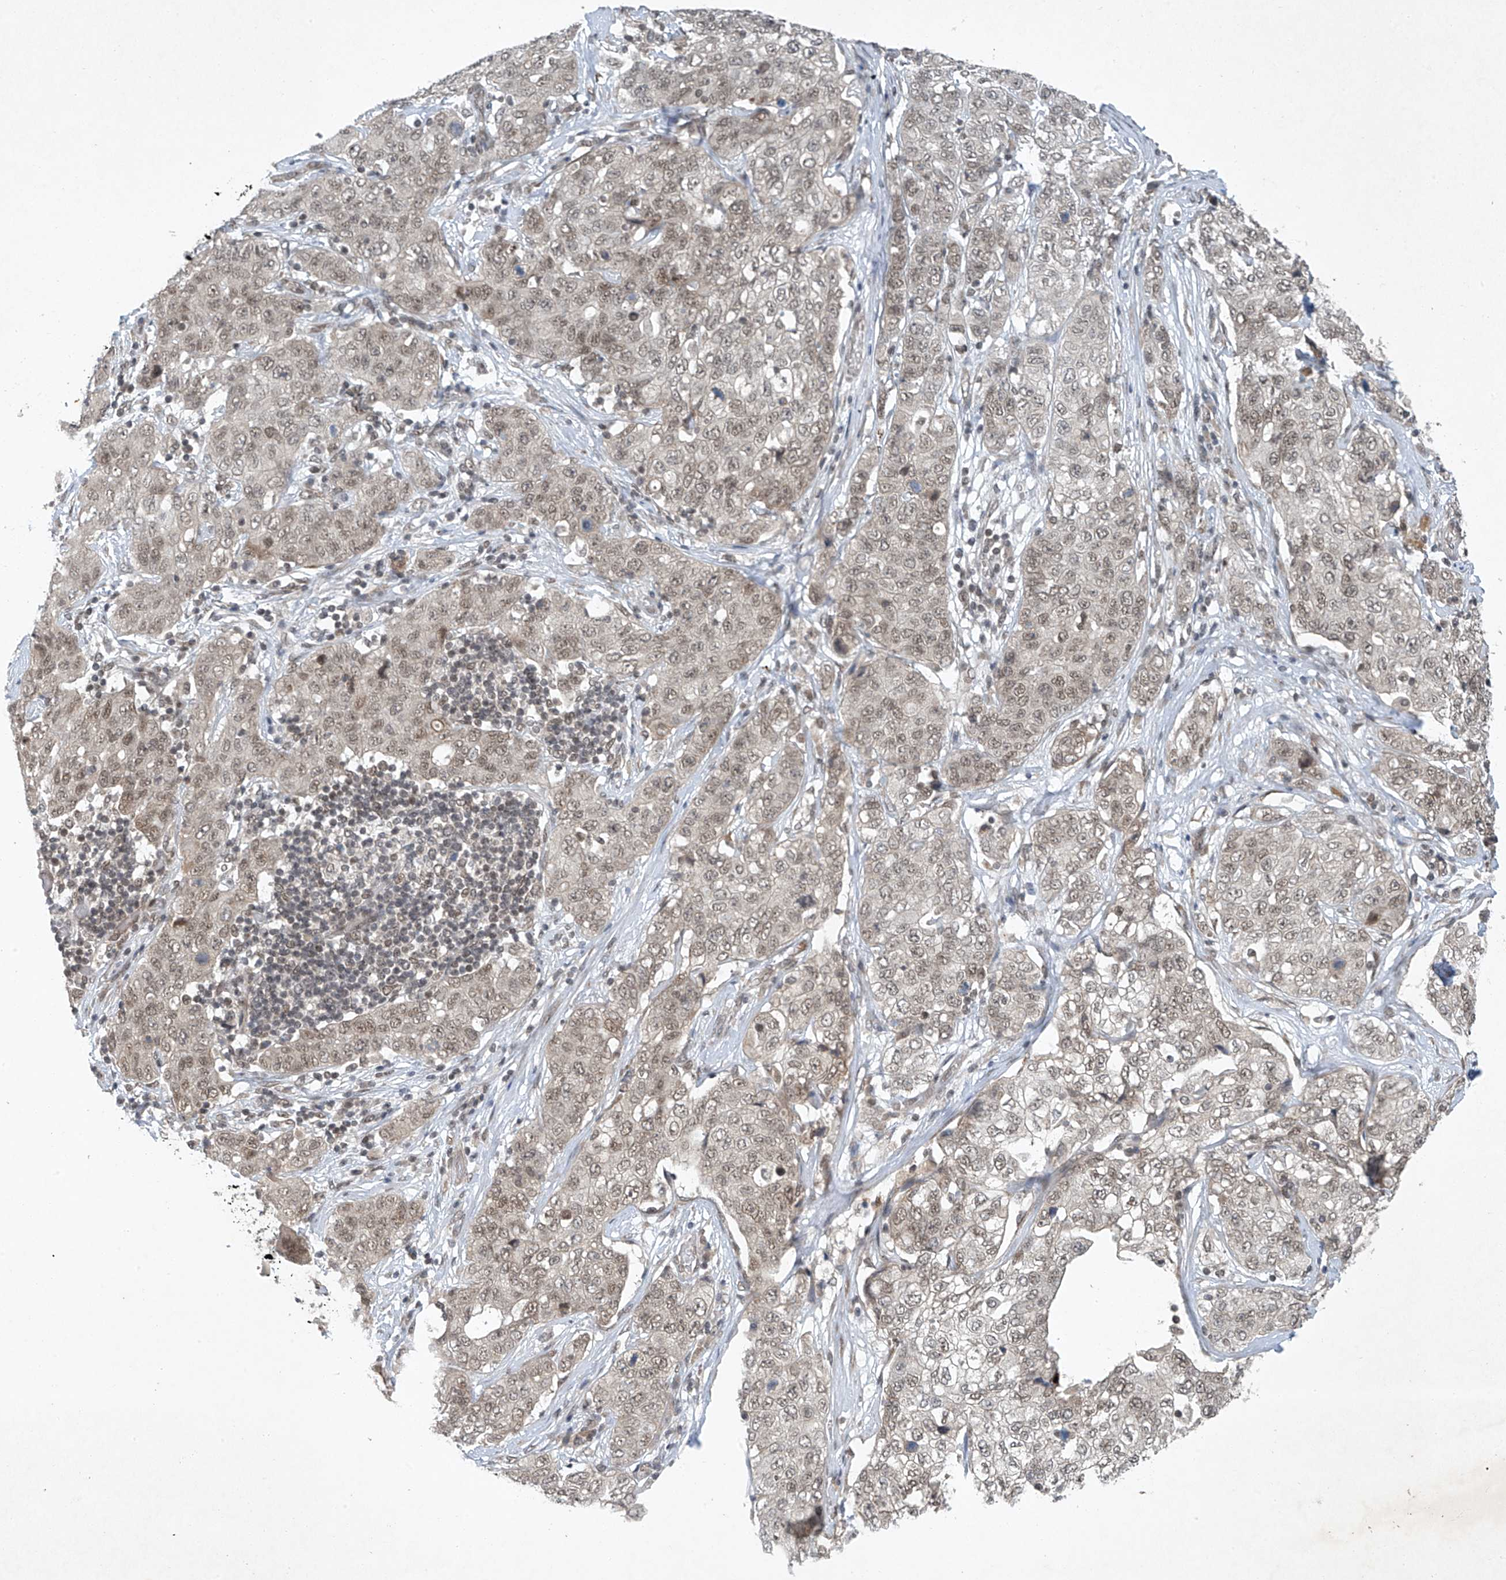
{"staining": {"intensity": "weak", "quantity": "25%-75%", "location": "nuclear"}, "tissue": "stomach cancer", "cell_type": "Tumor cells", "image_type": "cancer", "snomed": [{"axis": "morphology", "description": "Normal tissue, NOS"}, {"axis": "morphology", "description": "Adenocarcinoma, NOS"}, {"axis": "topography", "description": "Lymph node"}, {"axis": "topography", "description": "Stomach"}], "caption": "Tumor cells display low levels of weak nuclear positivity in approximately 25%-75% of cells in human stomach cancer (adenocarcinoma).", "gene": "TAF8", "patient": {"sex": "male", "age": 48}}